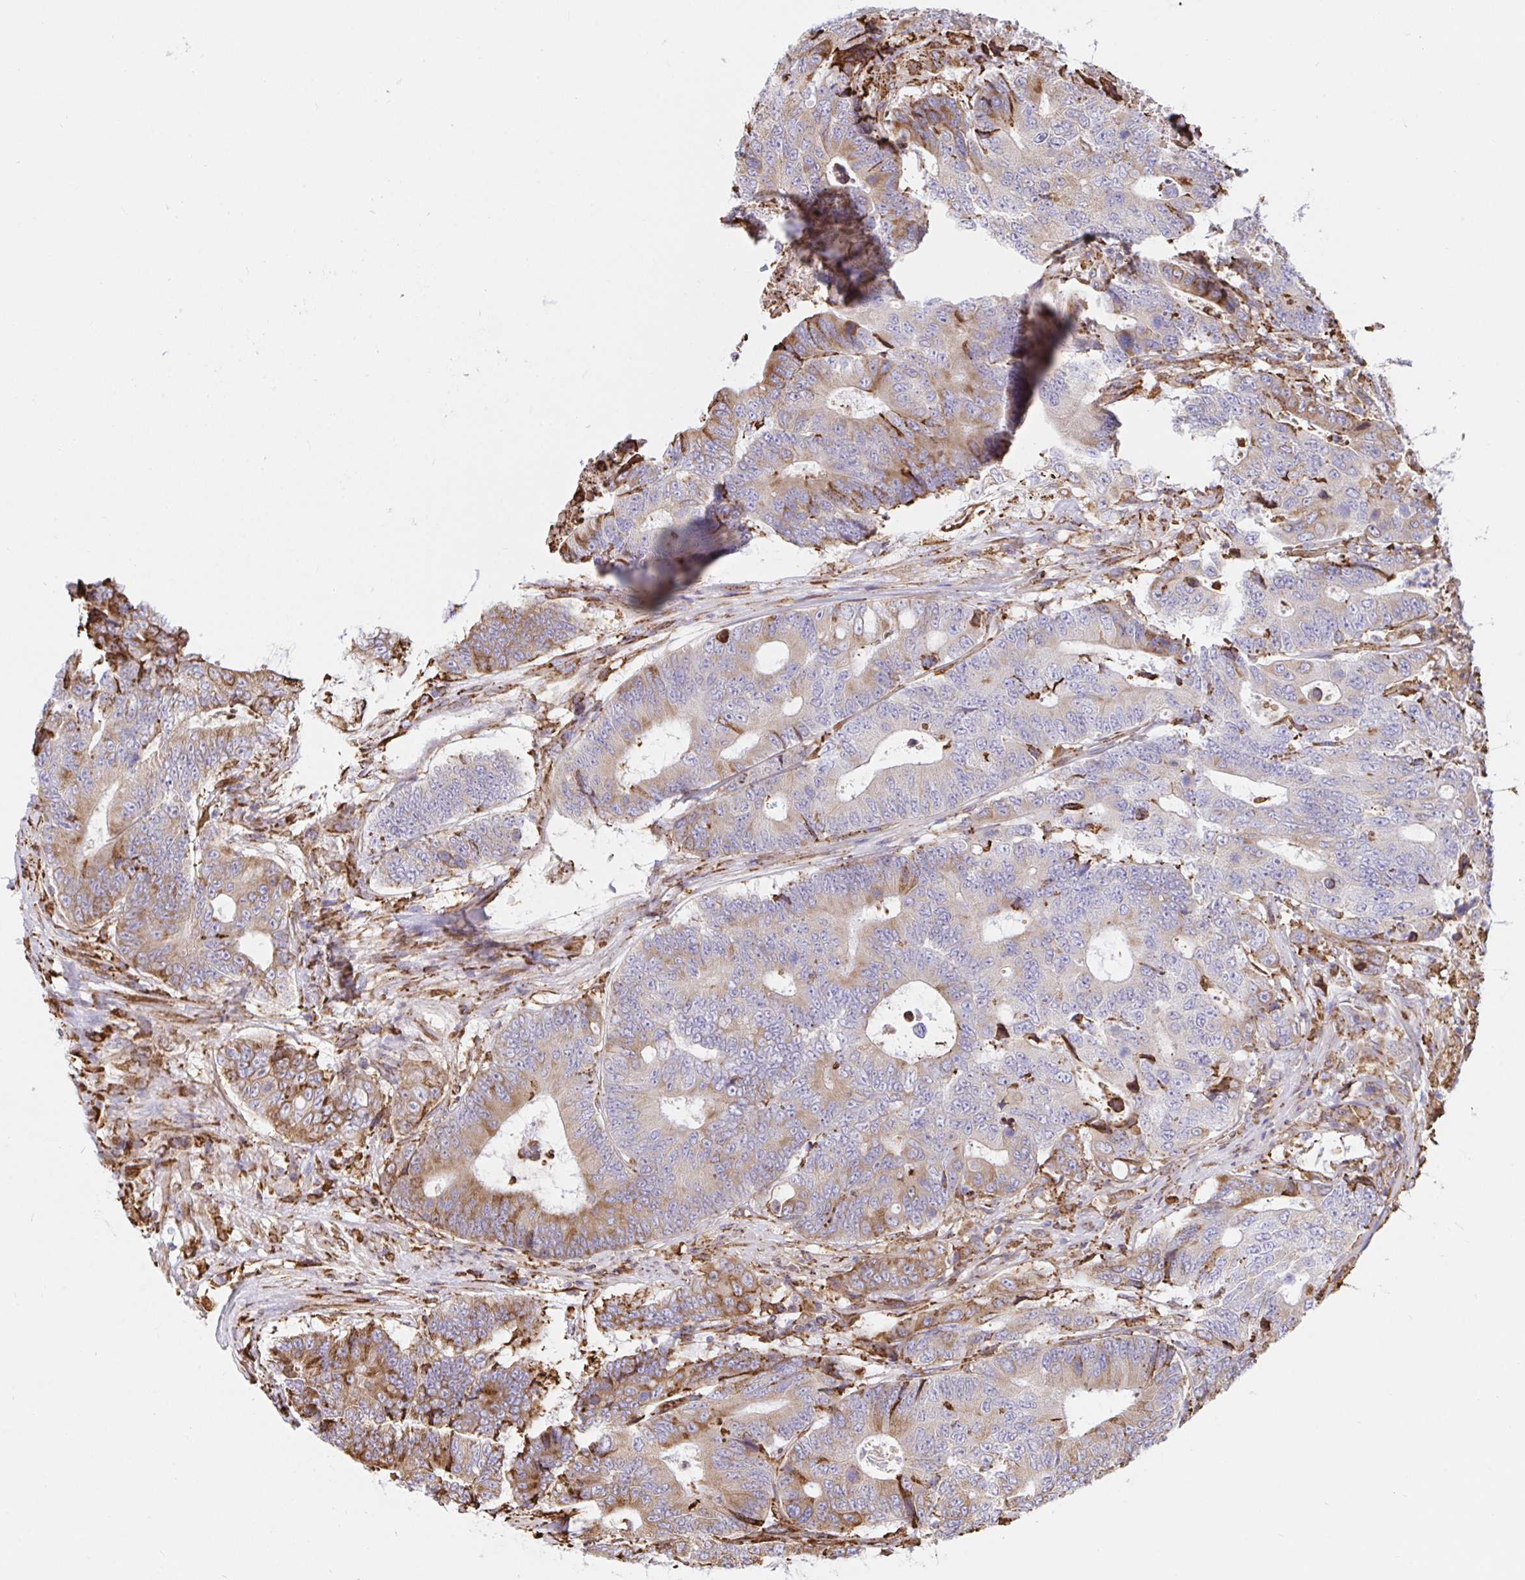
{"staining": {"intensity": "moderate", "quantity": "25%-75%", "location": "cytoplasmic/membranous"}, "tissue": "colorectal cancer", "cell_type": "Tumor cells", "image_type": "cancer", "snomed": [{"axis": "morphology", "description": "Adenocarcinoma, NOS"}, {"axis": "topography", "description": "Colon"}], "caption": "Moderate cytoplasmic/membranous protein staining is present in approximately 25%-75% of tumor cells in colorectal adenocarcinoma.", "gene": "CLGN", "patient": {"sex": "female", "age": 48}}